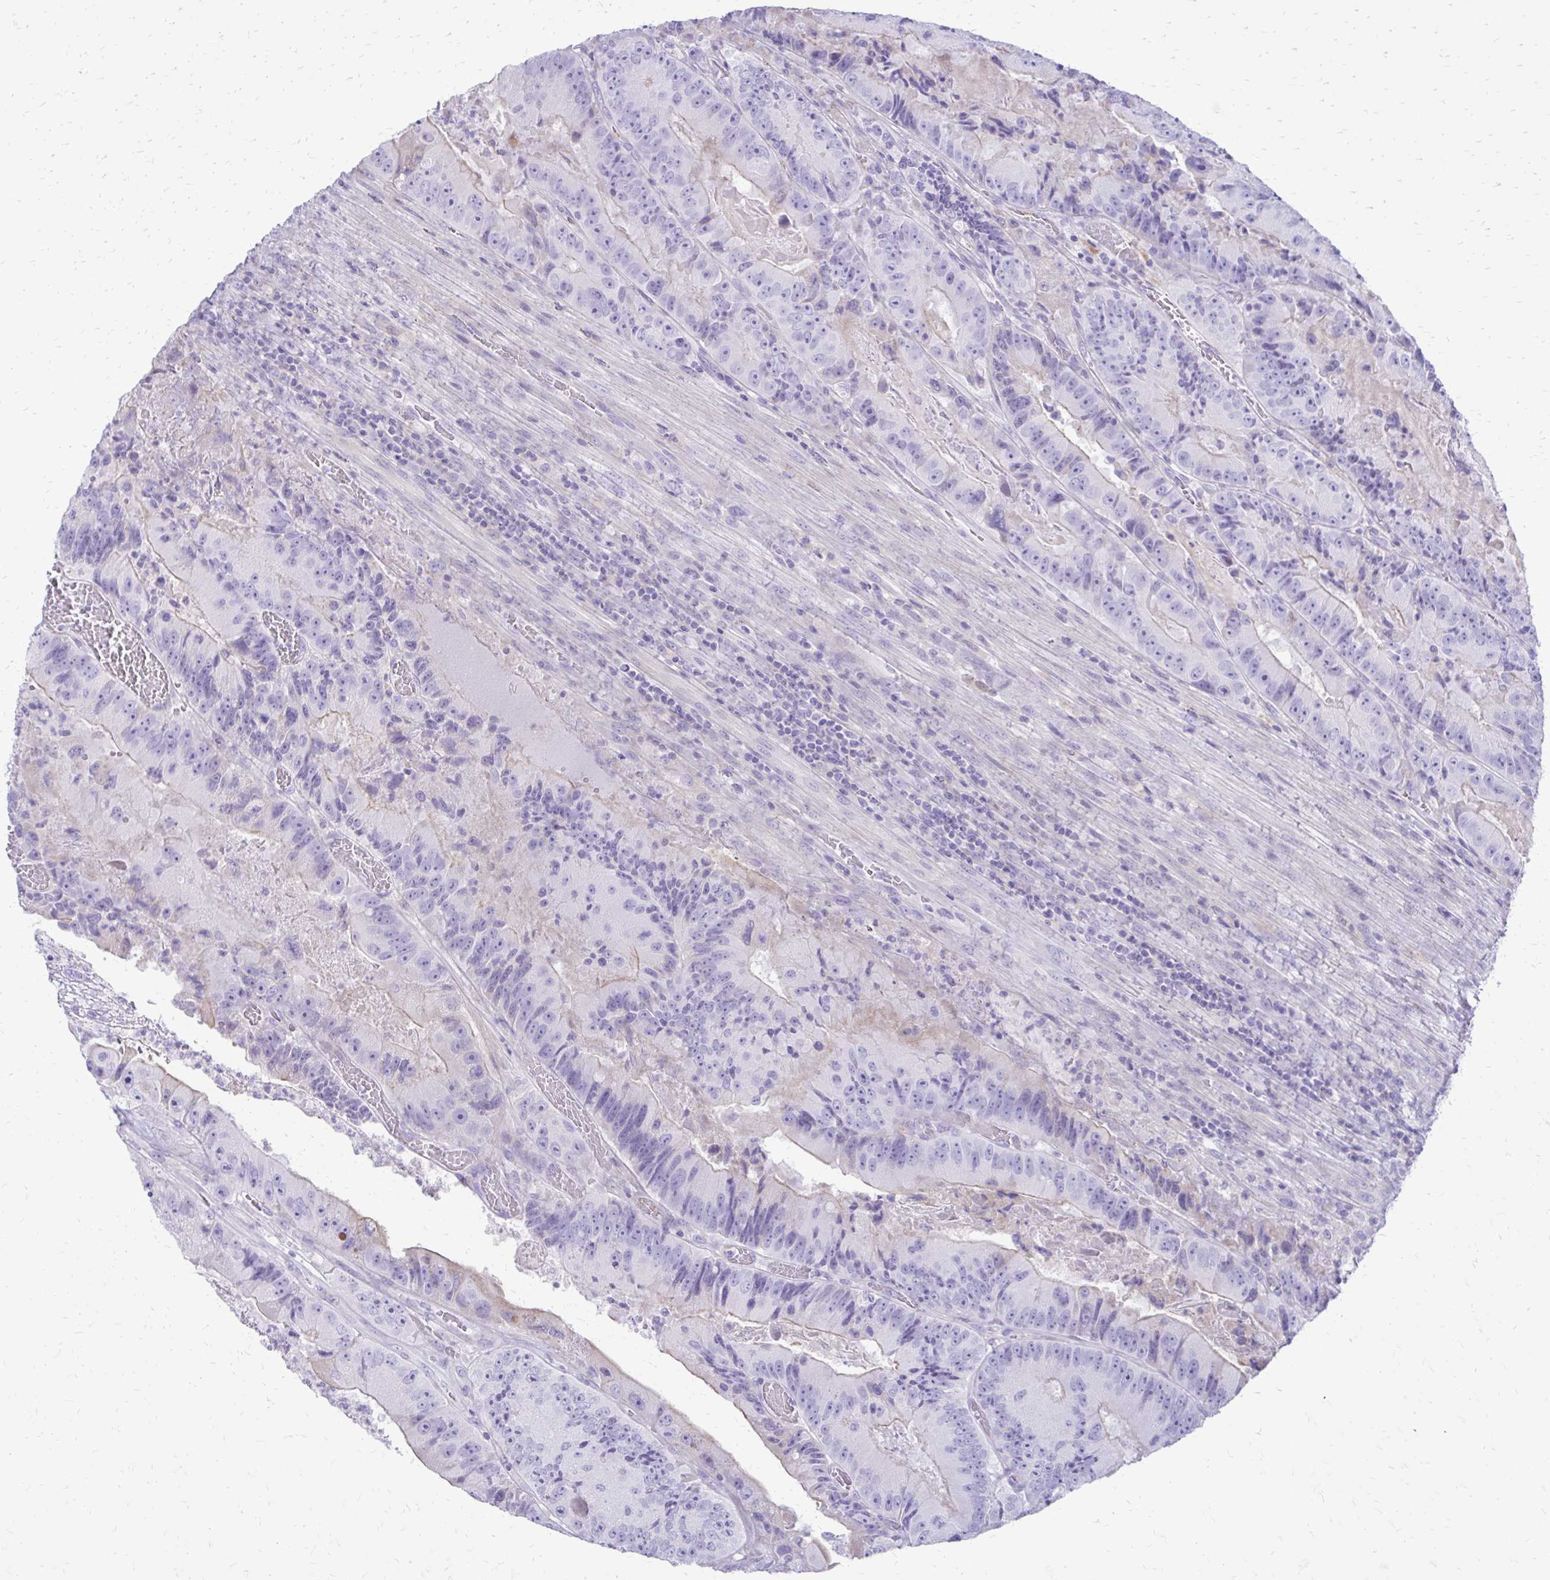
{"staining": {"intensity": "negative", "quantity": "none", "location": "none"}, "tissue": "colorectal cancer", "cell_type": "Tumor cells", "image_type": "cancer", "snomed": [{"axis": "morphology", "description": "Adenocarcinoma, NOS"}, {"axis": "topography", "description": "Colon"}], "caption": "A photomicrograph of human adenocarcinoma (colorectal) is negative for staining in tumor cells. (Immunohistochemistry, brightfield microscopy, high magnification).", "gene": "SIGLEC11", "patient": {"sex": "female", "age": 86}}